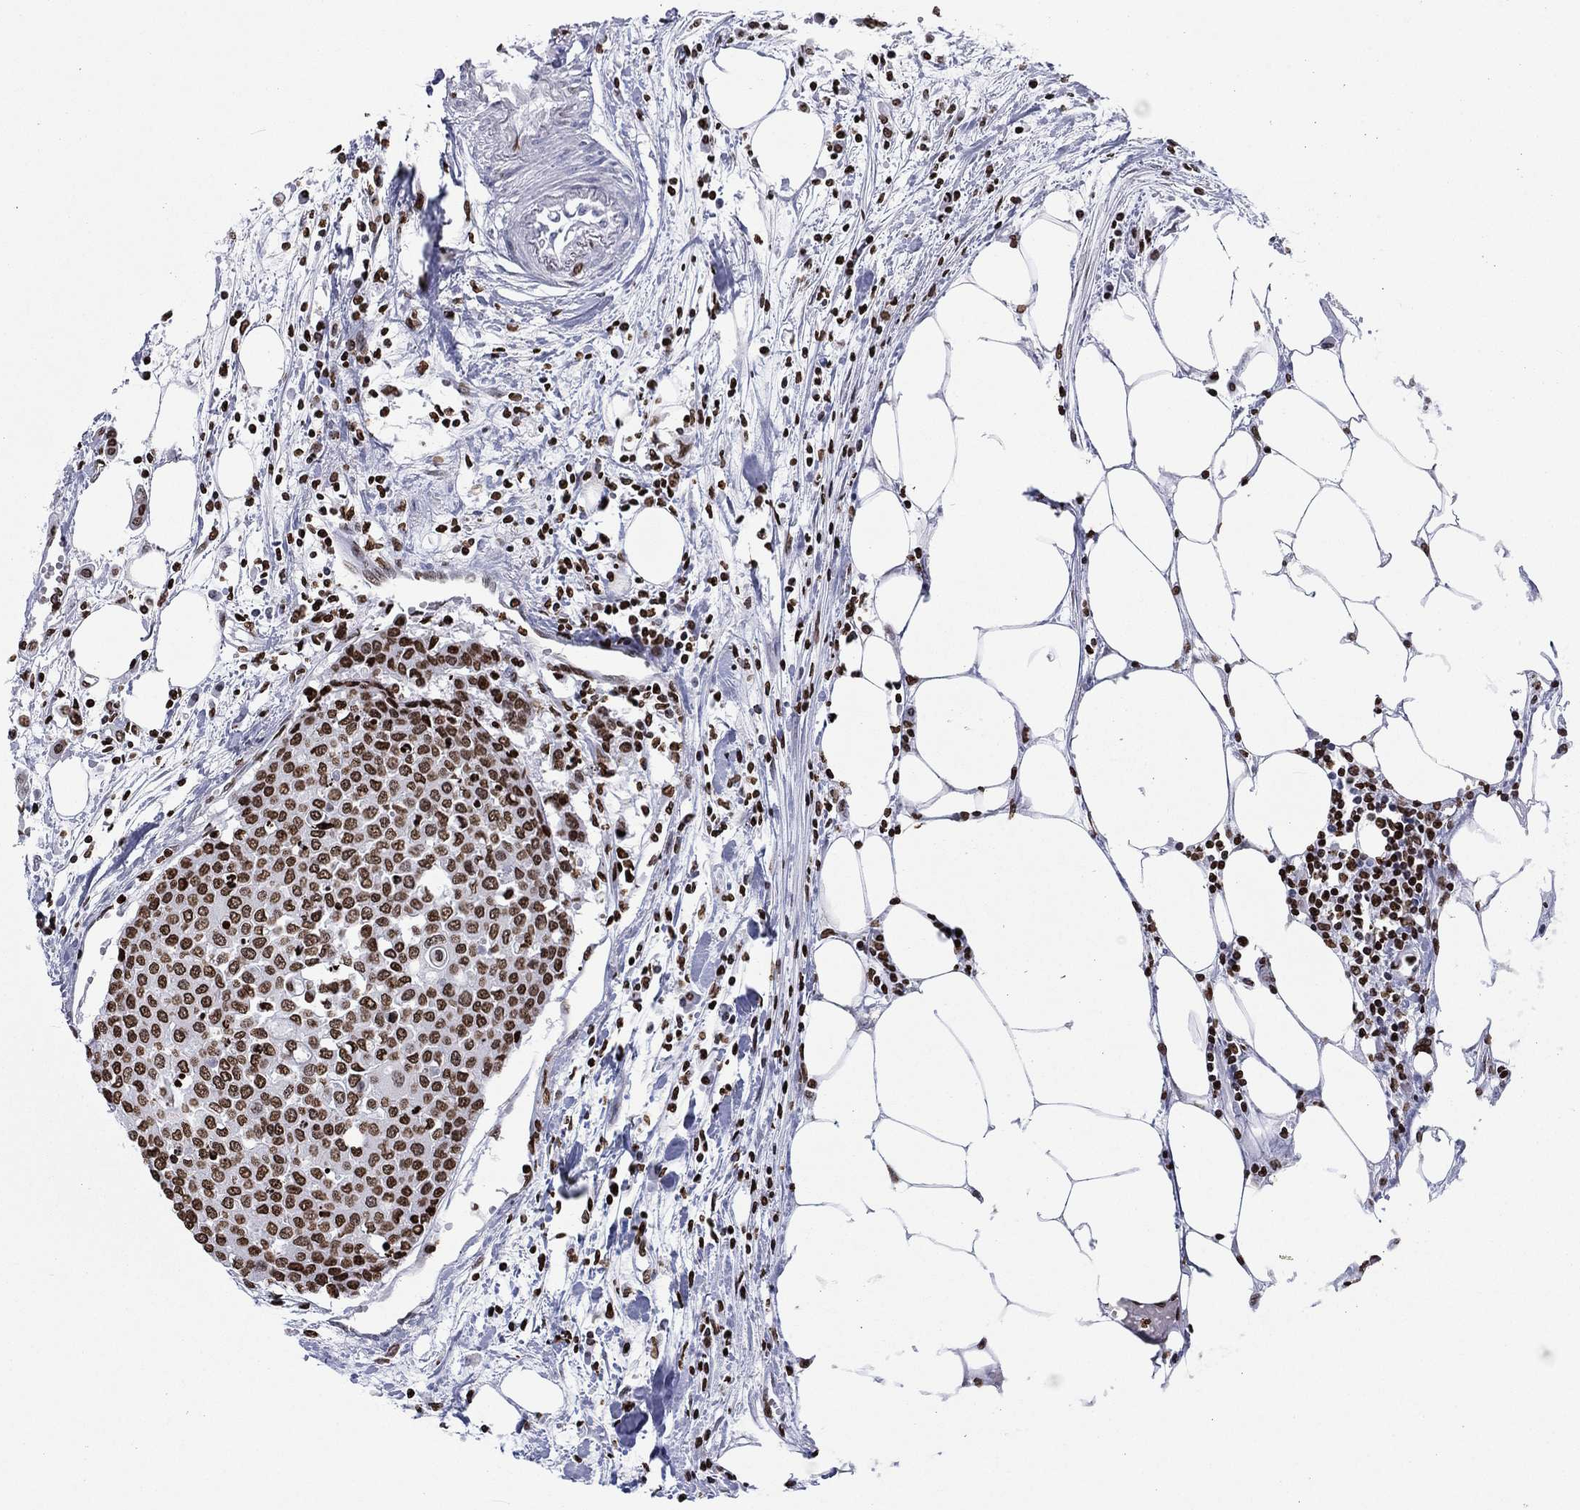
{"staining": {"intensity": "strong", "quantity": ">75%", "location": "nuclear"}, "tissue": "carcinoid", "cell_type": "Tumor cells", "image_type": "cancer", "snomed": [{"axis": "morphology", "description": "Carcinoid, malignant, NOS"}, {"axis": "topography", "description": "Colon"}], "caption": "Immunohistochemistry (IHC) staining of carcinoid, which reveals high levels of strong nuclear expression in approximately >75% of tumor cells indicating strong nuclear protein positivity. The staining was performed using DAB (3,3'-diaminobenzidine) (brown) for protein detection and nuclei were counterstained in hematoxylin (blue).", "gene": "H1-5", "patient": {"sex": "male", "age": 81}}